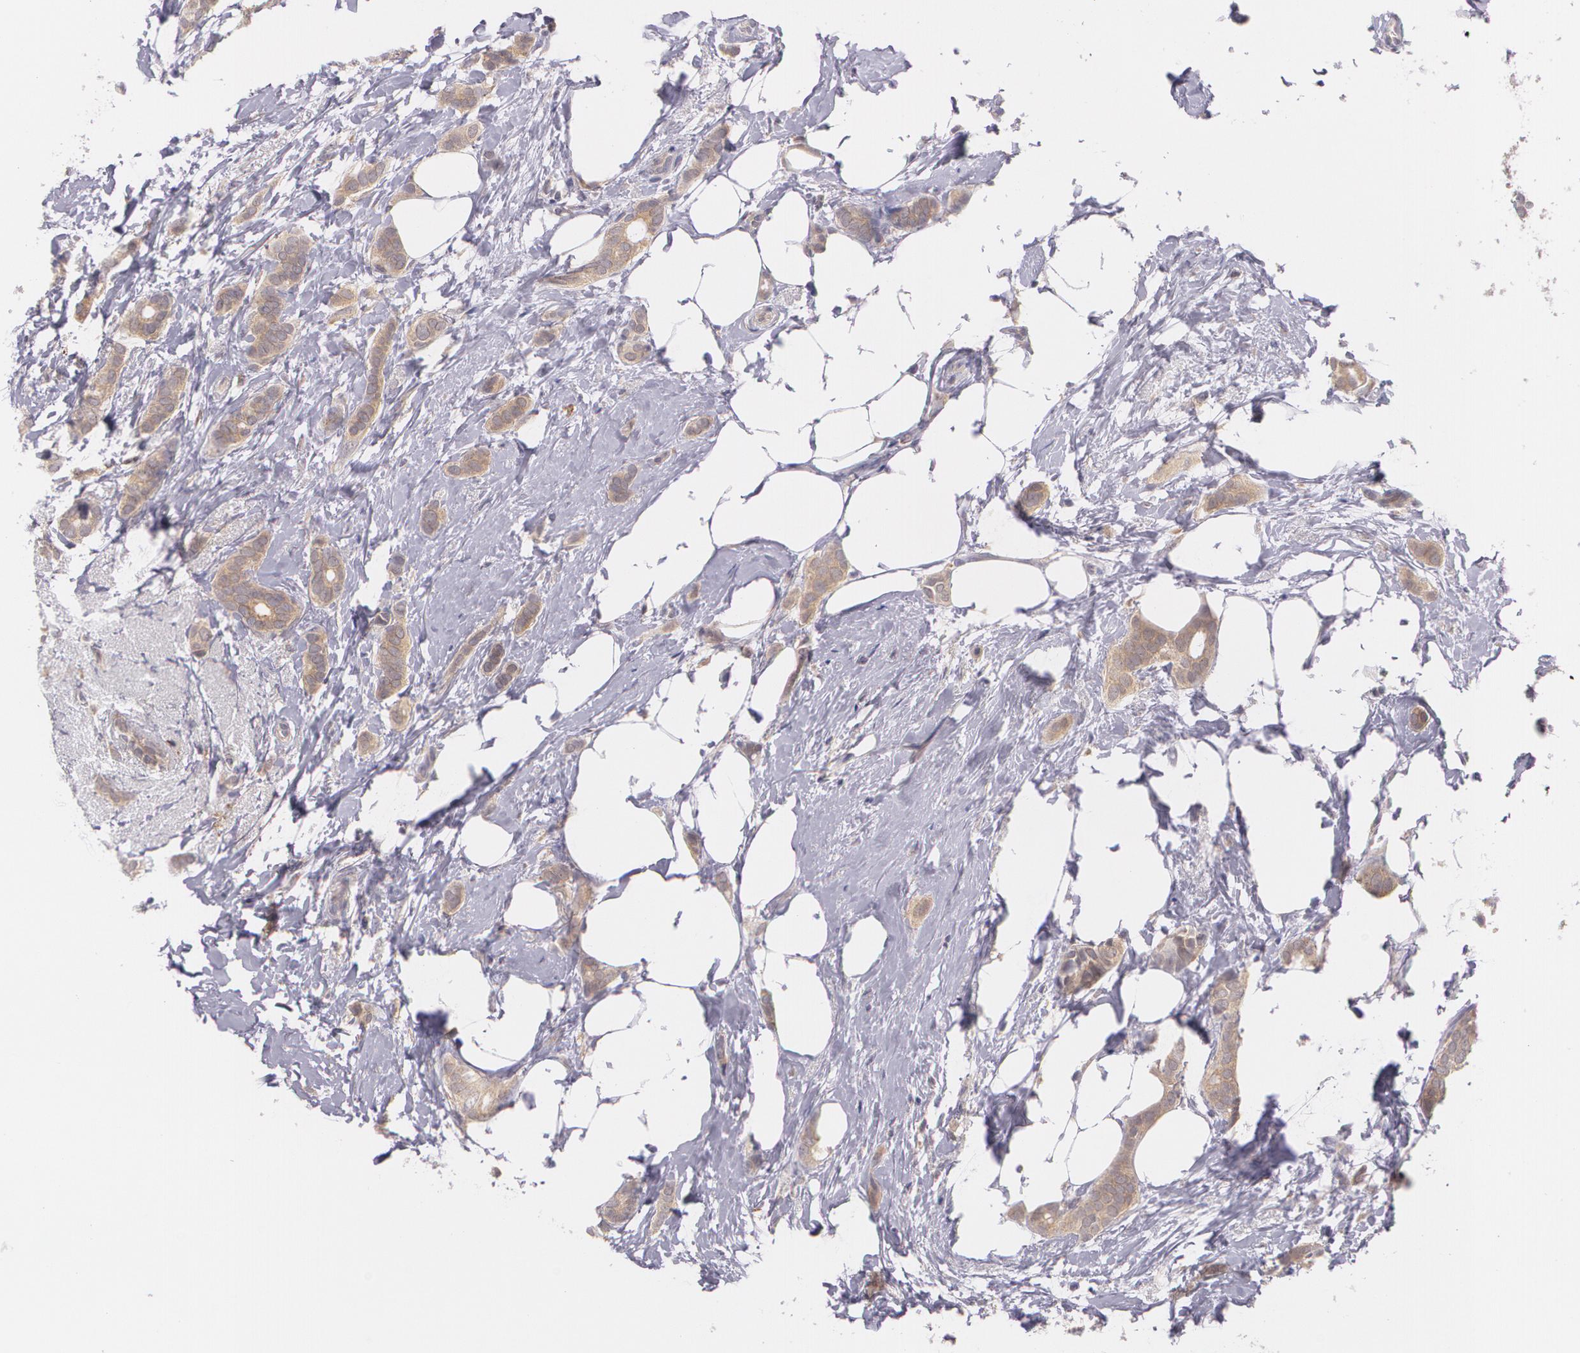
{"staining": {"intensity": "weak", "quantity": ">75%", "location": "cytoplasmic/membranous"}, "tissue": "breast cancer", "cell_type": "Tumor cells", "image_type": "cancer", "snomed": [{"axis": "morphology", "description": "Duct carcinoma"}, {"axis": "topography", "description": "Breast"}], "caption": "An immunohistochemistry micrograph of tumor tissue is shown. Protein staining in brown labels weak cytoplasmic/membranous positivity in breast cancer (invasive ductal carcinoma) within tumor cells.", "gene": "CCL17", "patient": {"sex": "female", "age": 54}}